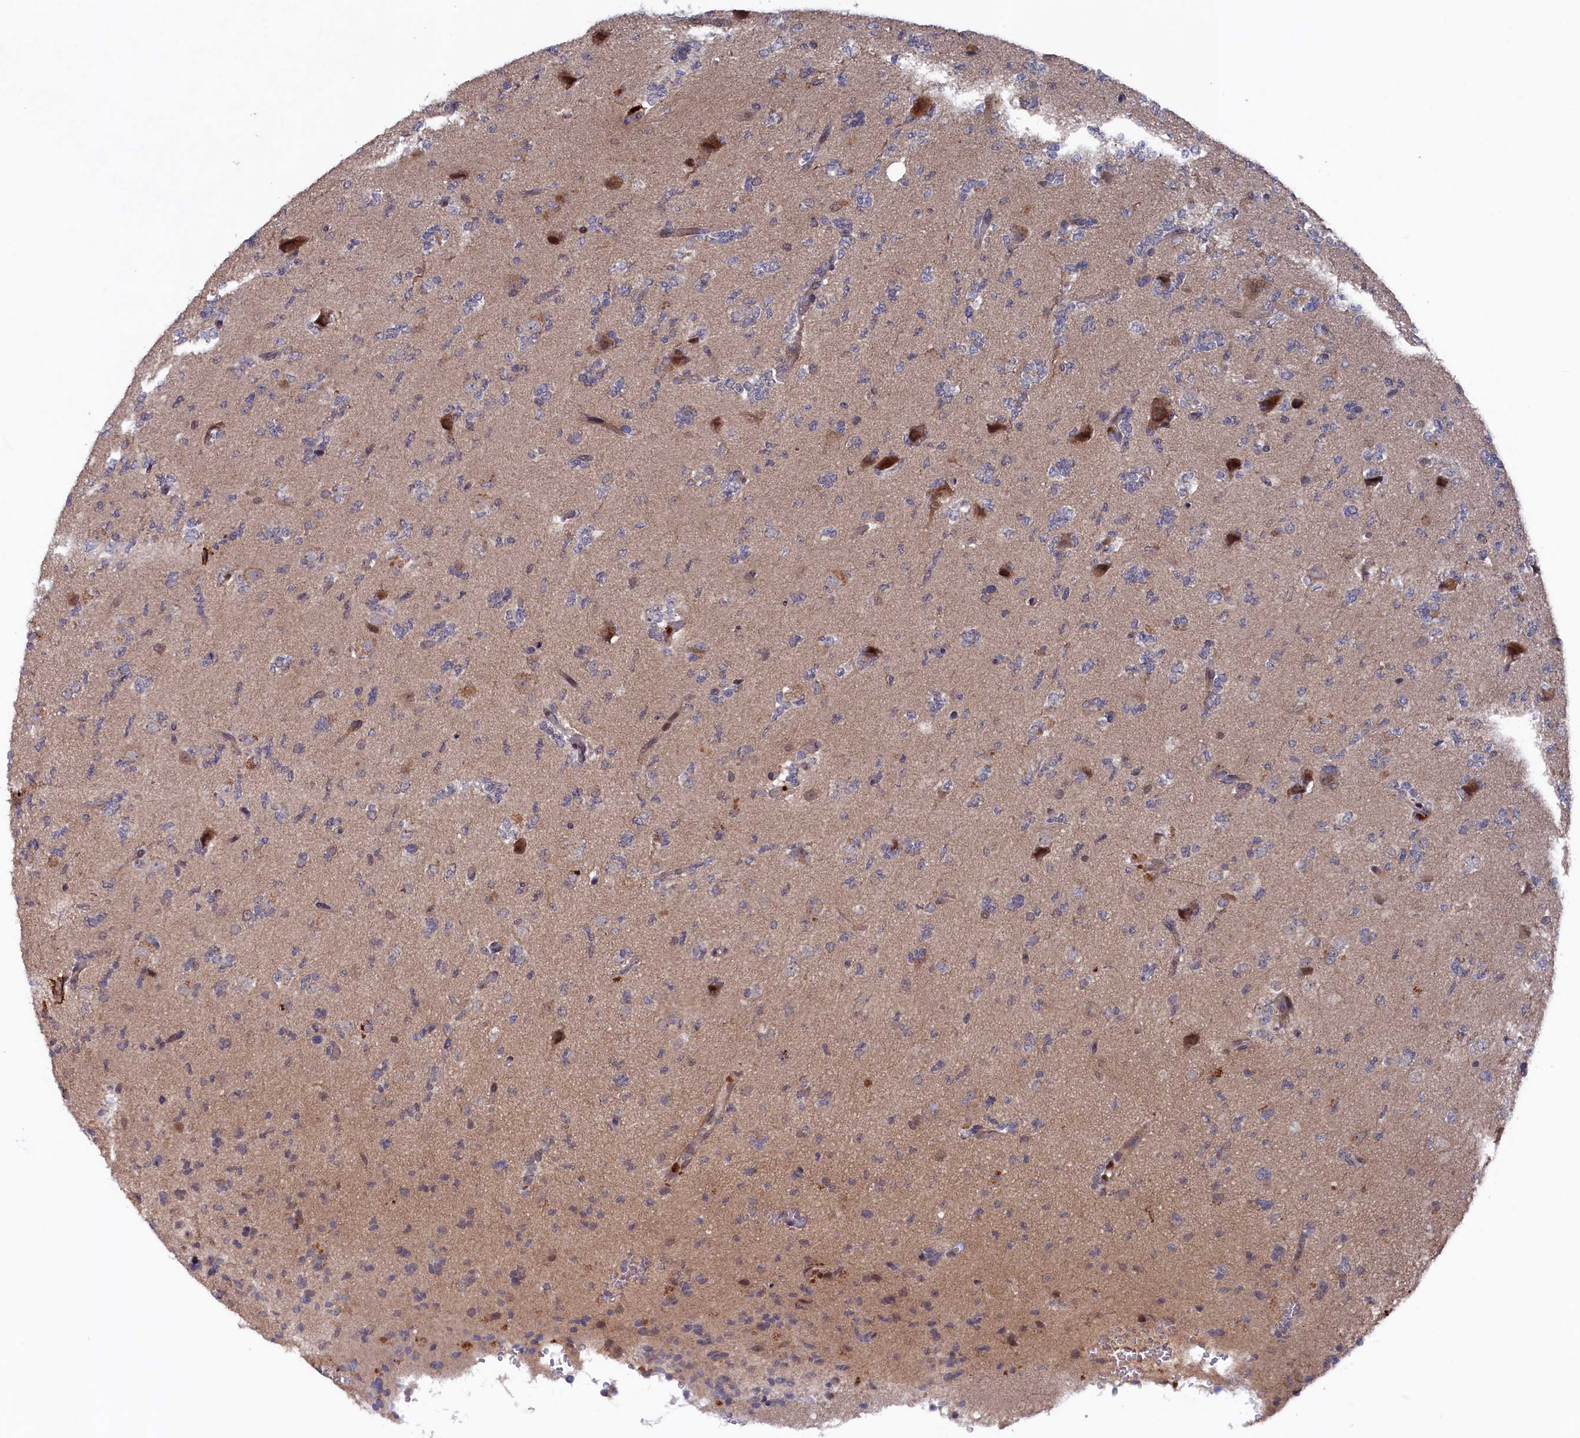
{"staining": {"intensity": "negative", "quantity": "none", "location": "none"}, "tissue": "glioma", "cell_type": "Tumor cells", "image_type": "cancer", "snomed": [{"axis": "morphology", "description": "Glioma, malignant, High grade"}, {"axis": "topography", "description": "Brain"}], "caption": "An image of glioma stained for a protein shows no brown staining in tumor cells.", "gene": "TMC5", "patient": {"sex": "female", "age": 62}}